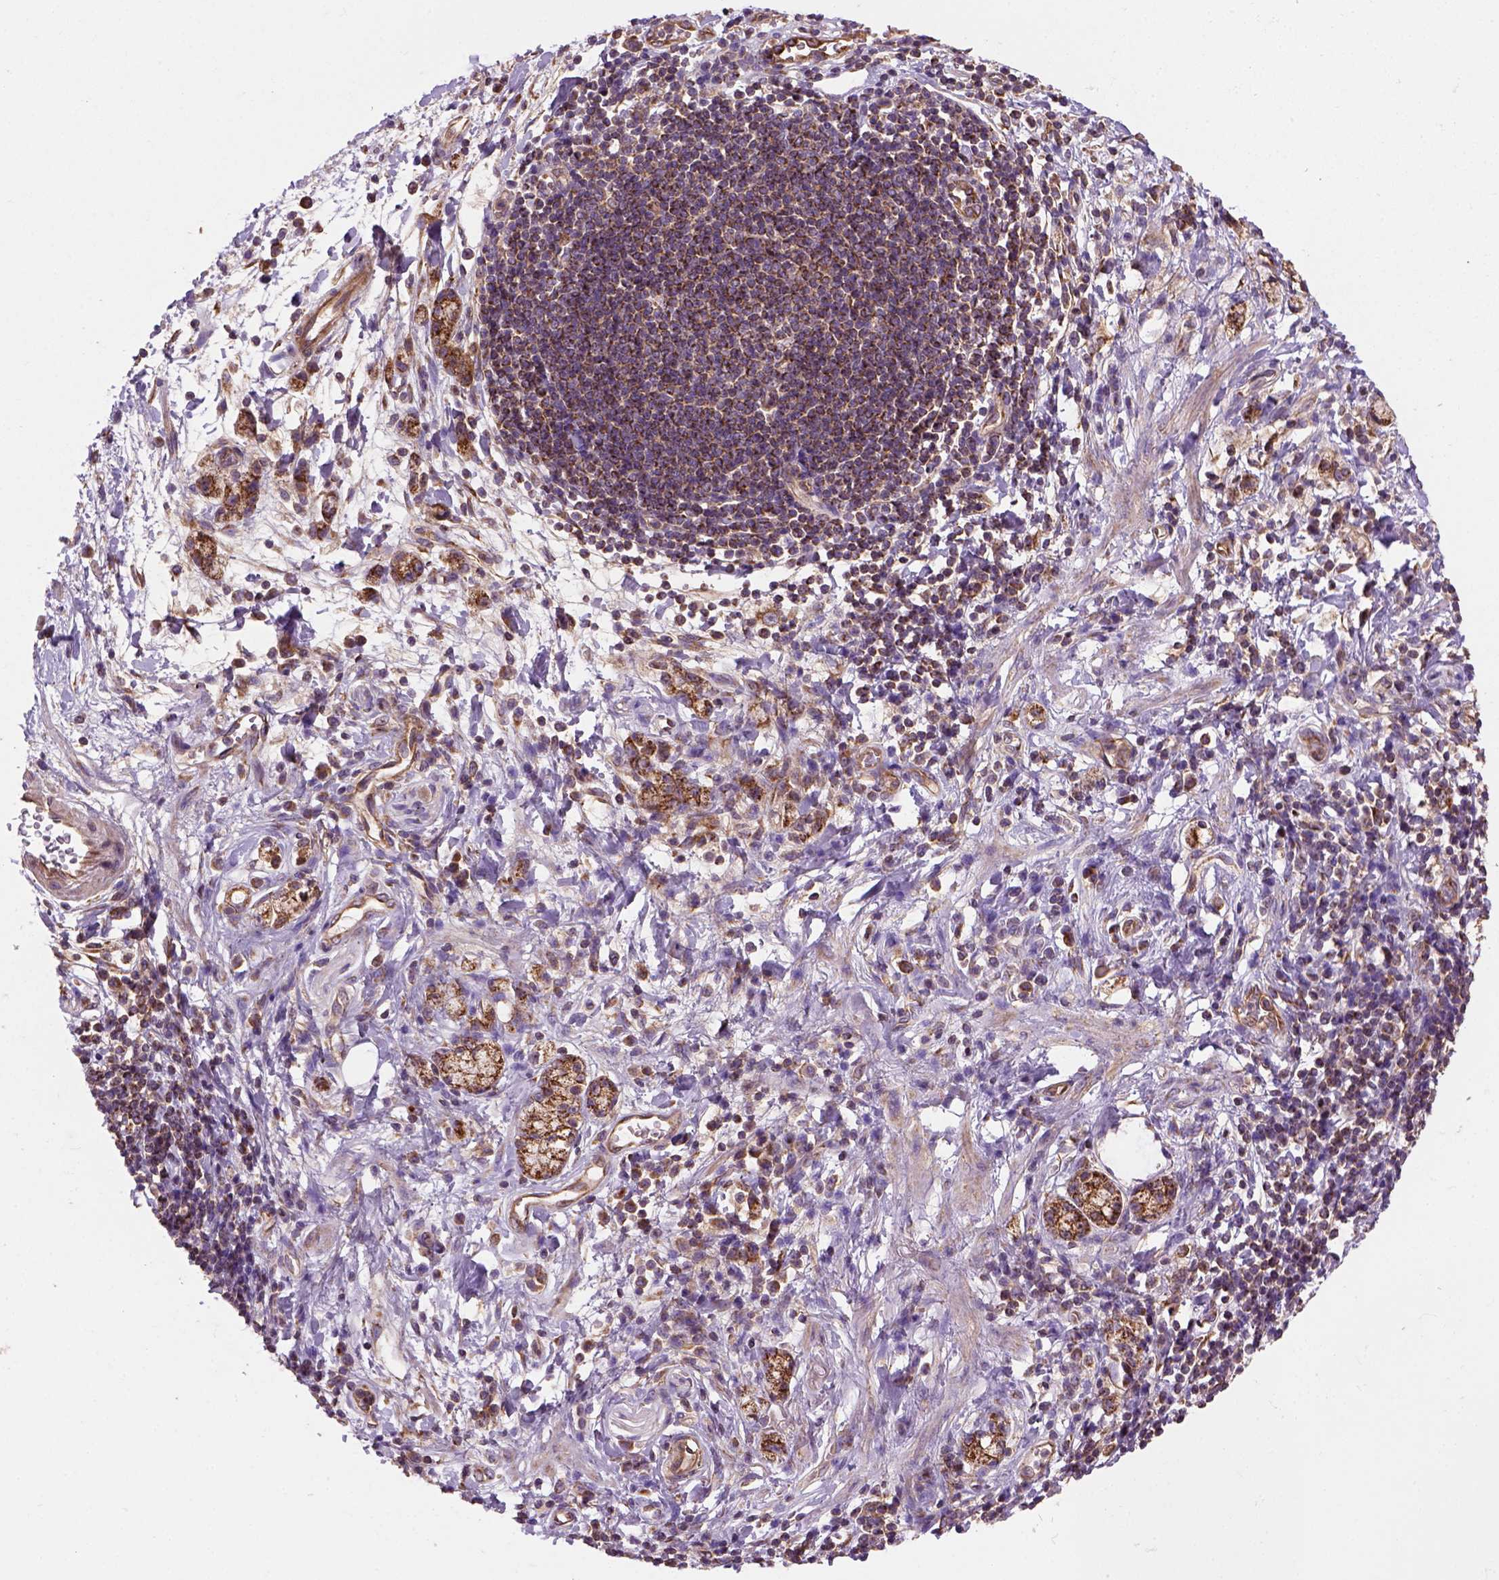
{"staining": {"intensity": "moderate", "quantity": ">75%", "location": "cytoplasmic/membranous"}, "tissue": "stomach cancer", "cell_type": "Tumor cells", "image_type": "cancer", "snomed": [{"axis": "morphology", "description": "Adenocarcinoma, NOS"}, {"axis": "topography", "description": "Stomach"}], "caption": "Moderate cytoplasmic/membranous staining is seen in approximately >75% of tumor cells in adenocarcinoma (stomach).", "gene": "WARS2", "patient": {"sex": "male", "age": 58}}